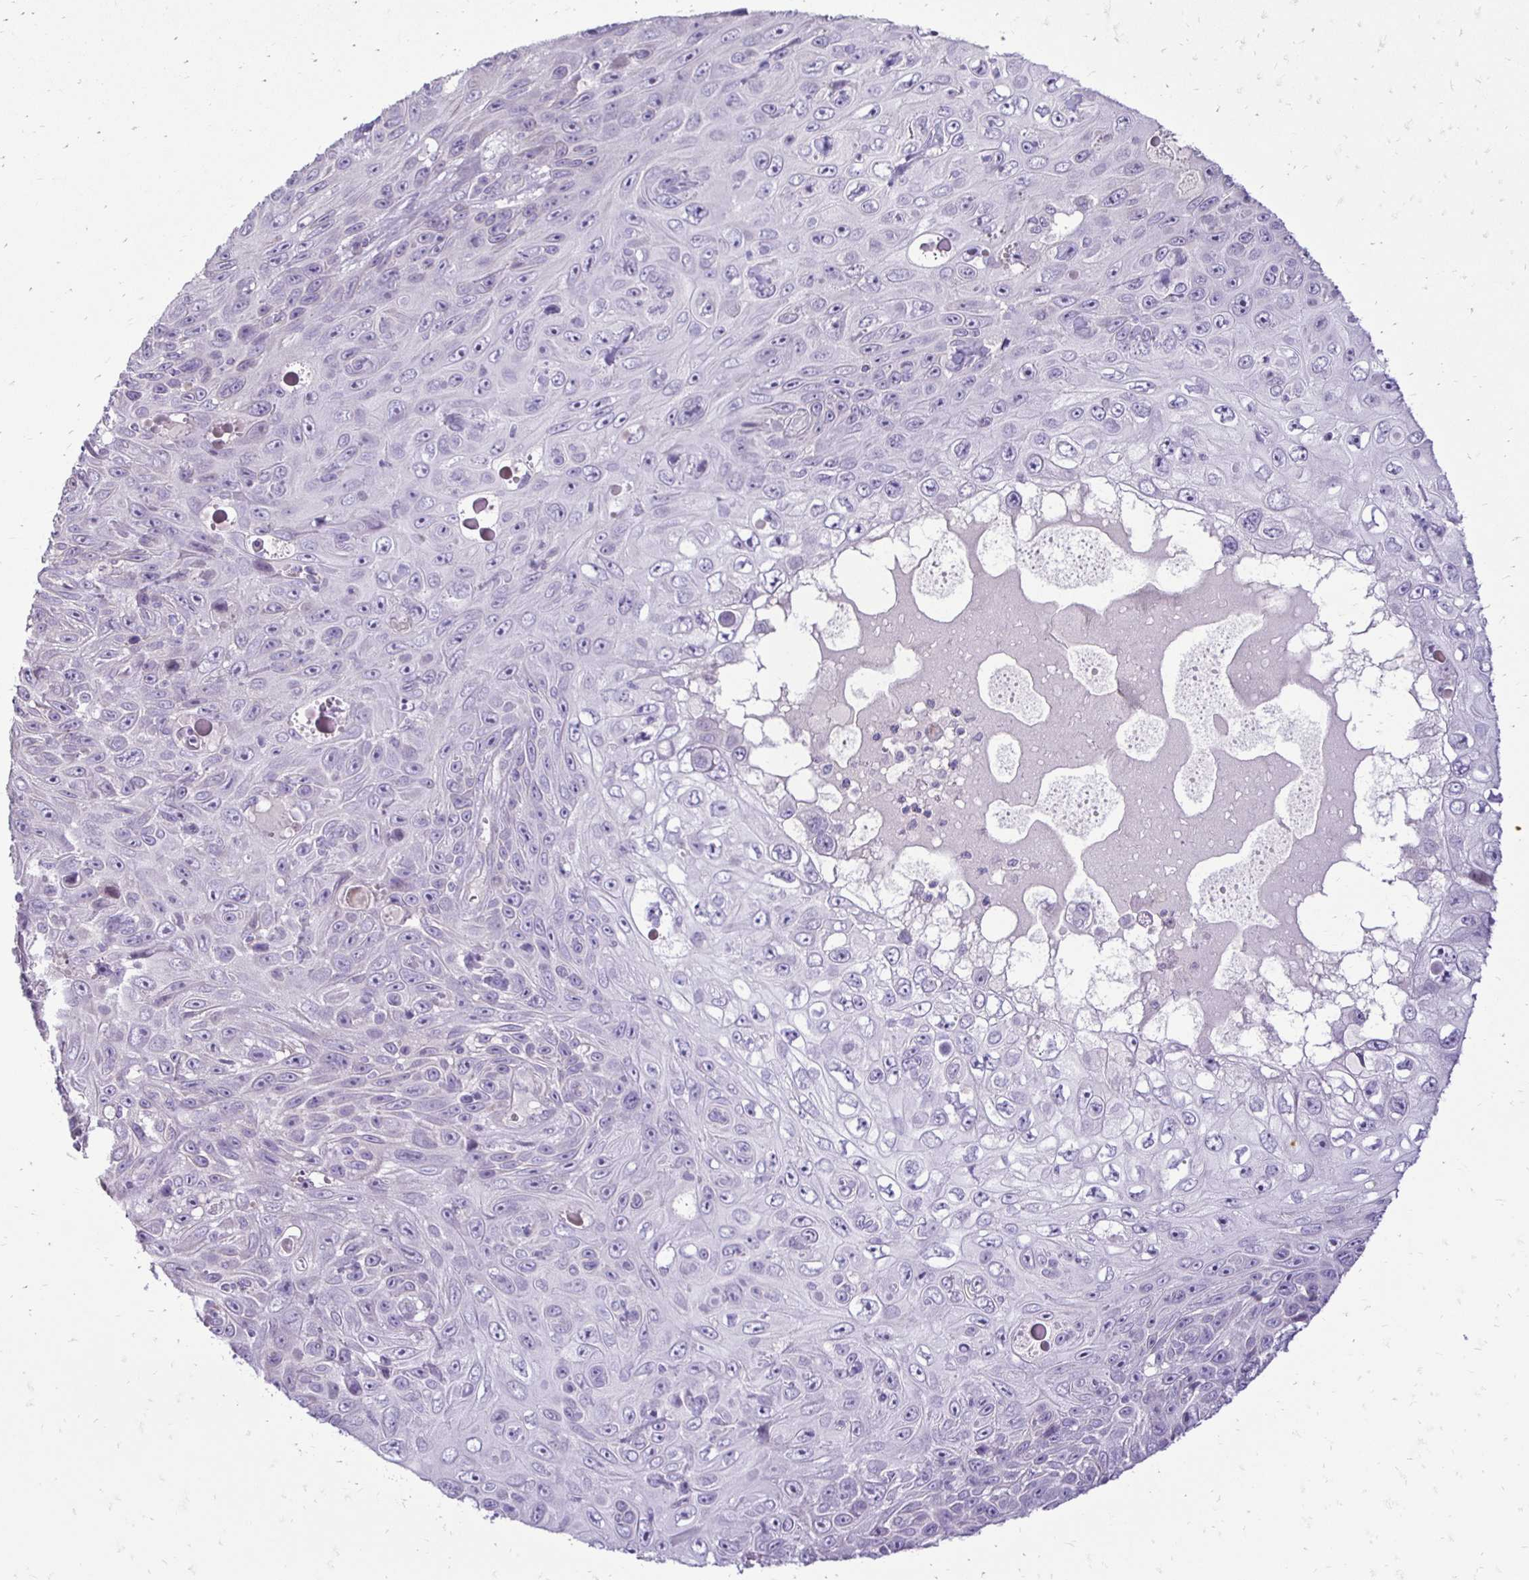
{"staining": {"intensity": "negative", "quantity": "none", "location": "none"}, "tissue": "skin cancer", "cell_type": "Tumor cells", "image_type": "cancer", "snomed": [{"axis": "morphology", "description": "Squamous cell carcinoma, NOS"}, {"axis": "topography", "description": "Skin"}], "caption": "Histopathology image shows no protein staining in tumor cells of skin cancer (squamous cell carcinoma) tissue. (DAB immunohistochemistry visualized using brightfield microscopy, high magnification).", "gene": "GAS2", "patient": {"sex": "male", "age": 82}}